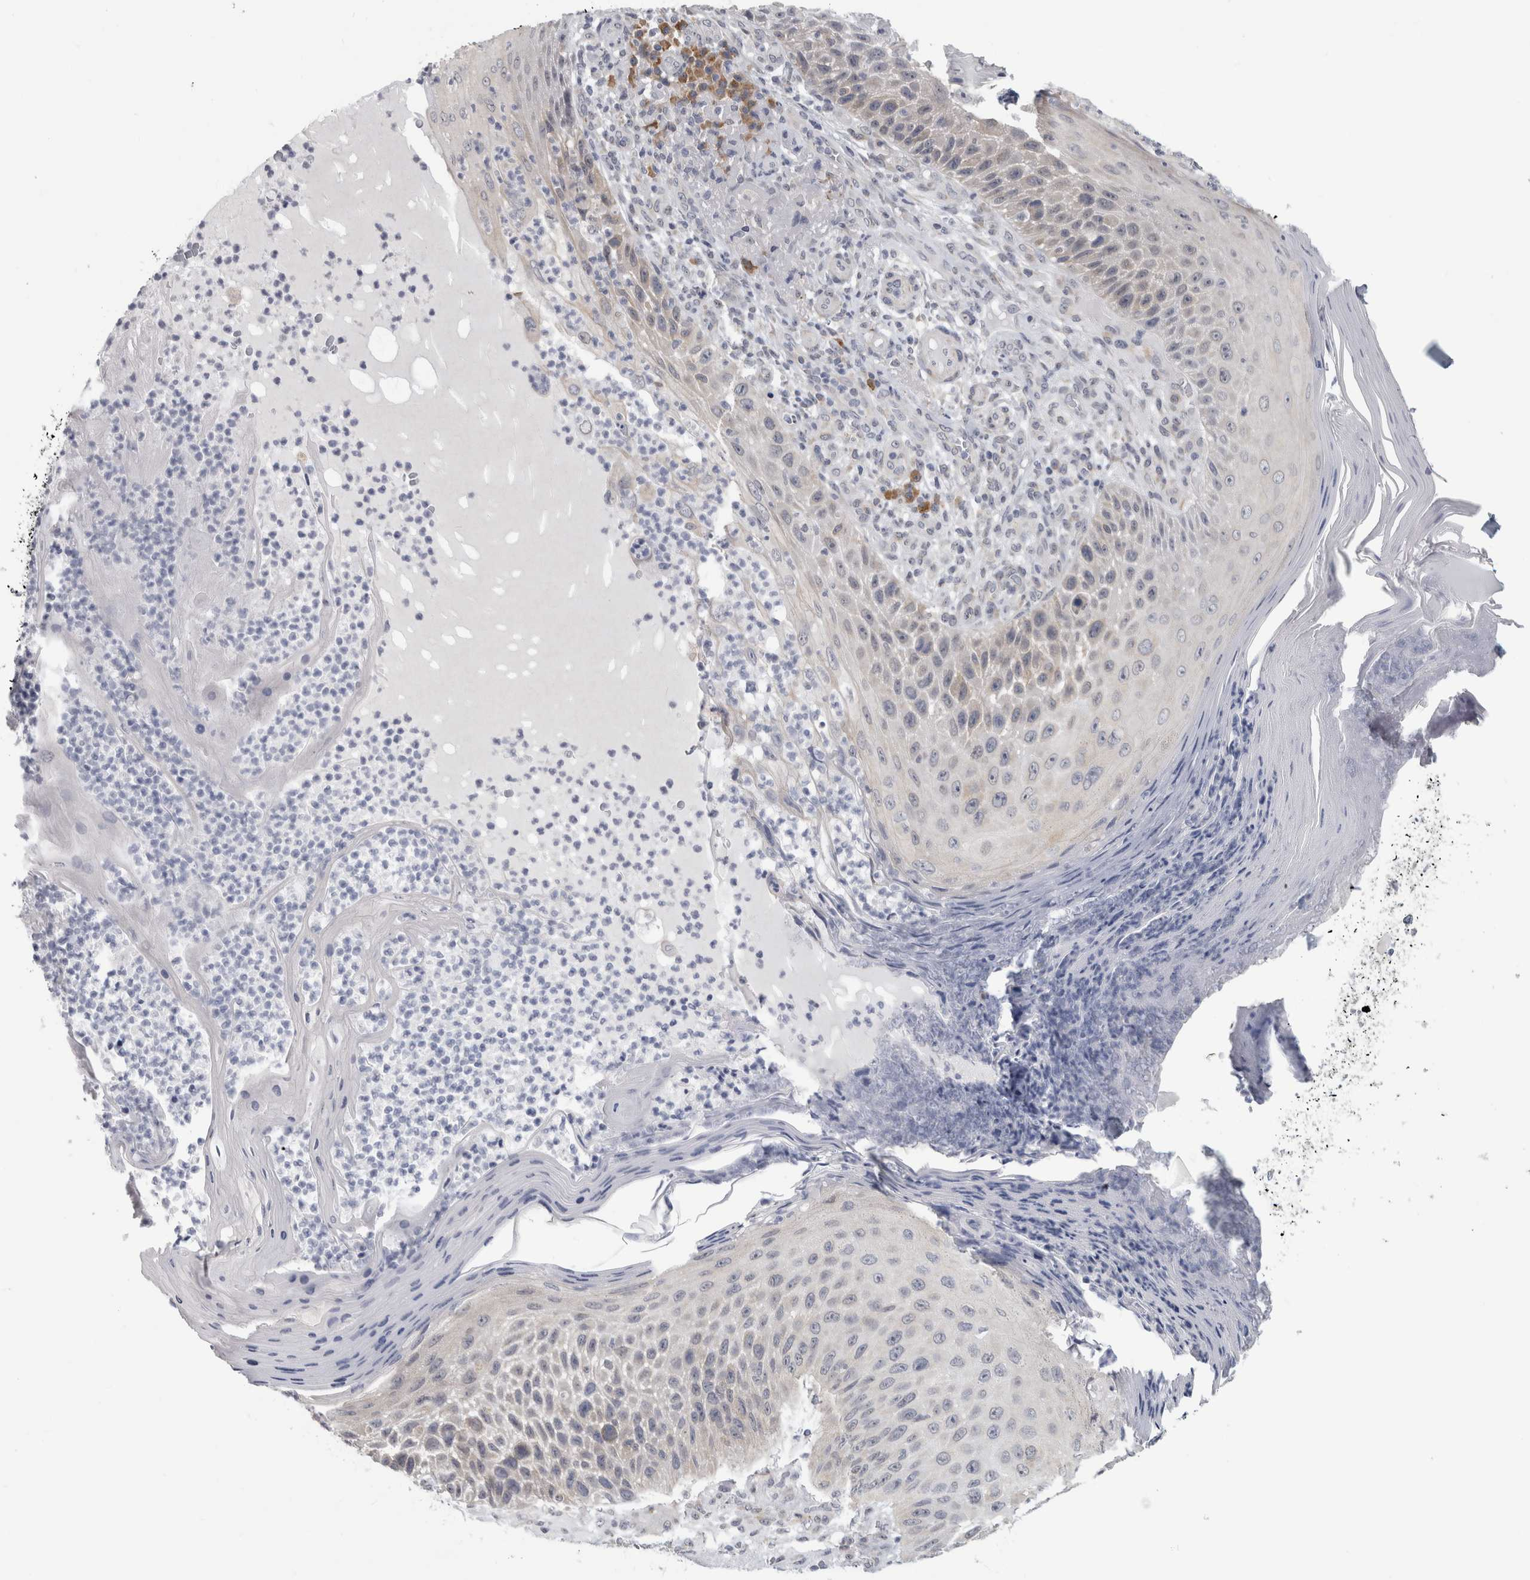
{"staining": {"intensity": "weak", "quantity": "<25%", "location": "cytoplasmic/membranous"}, "tissue": "skin cancer", "cell_type": "Tumor cells", "image_type": "cancer", "snomed": [{"axis": "morphology", "description": "Squamous cell carcinoma, NOS"}, {"axis": "topography", "description": "Skin"}], "caption": "Skin cancer stained for a protein using immunohistochemistry reveals no expression tumor cells.", "gene": "TMEM242", "patient": {"sex": "female", "age": 88}}